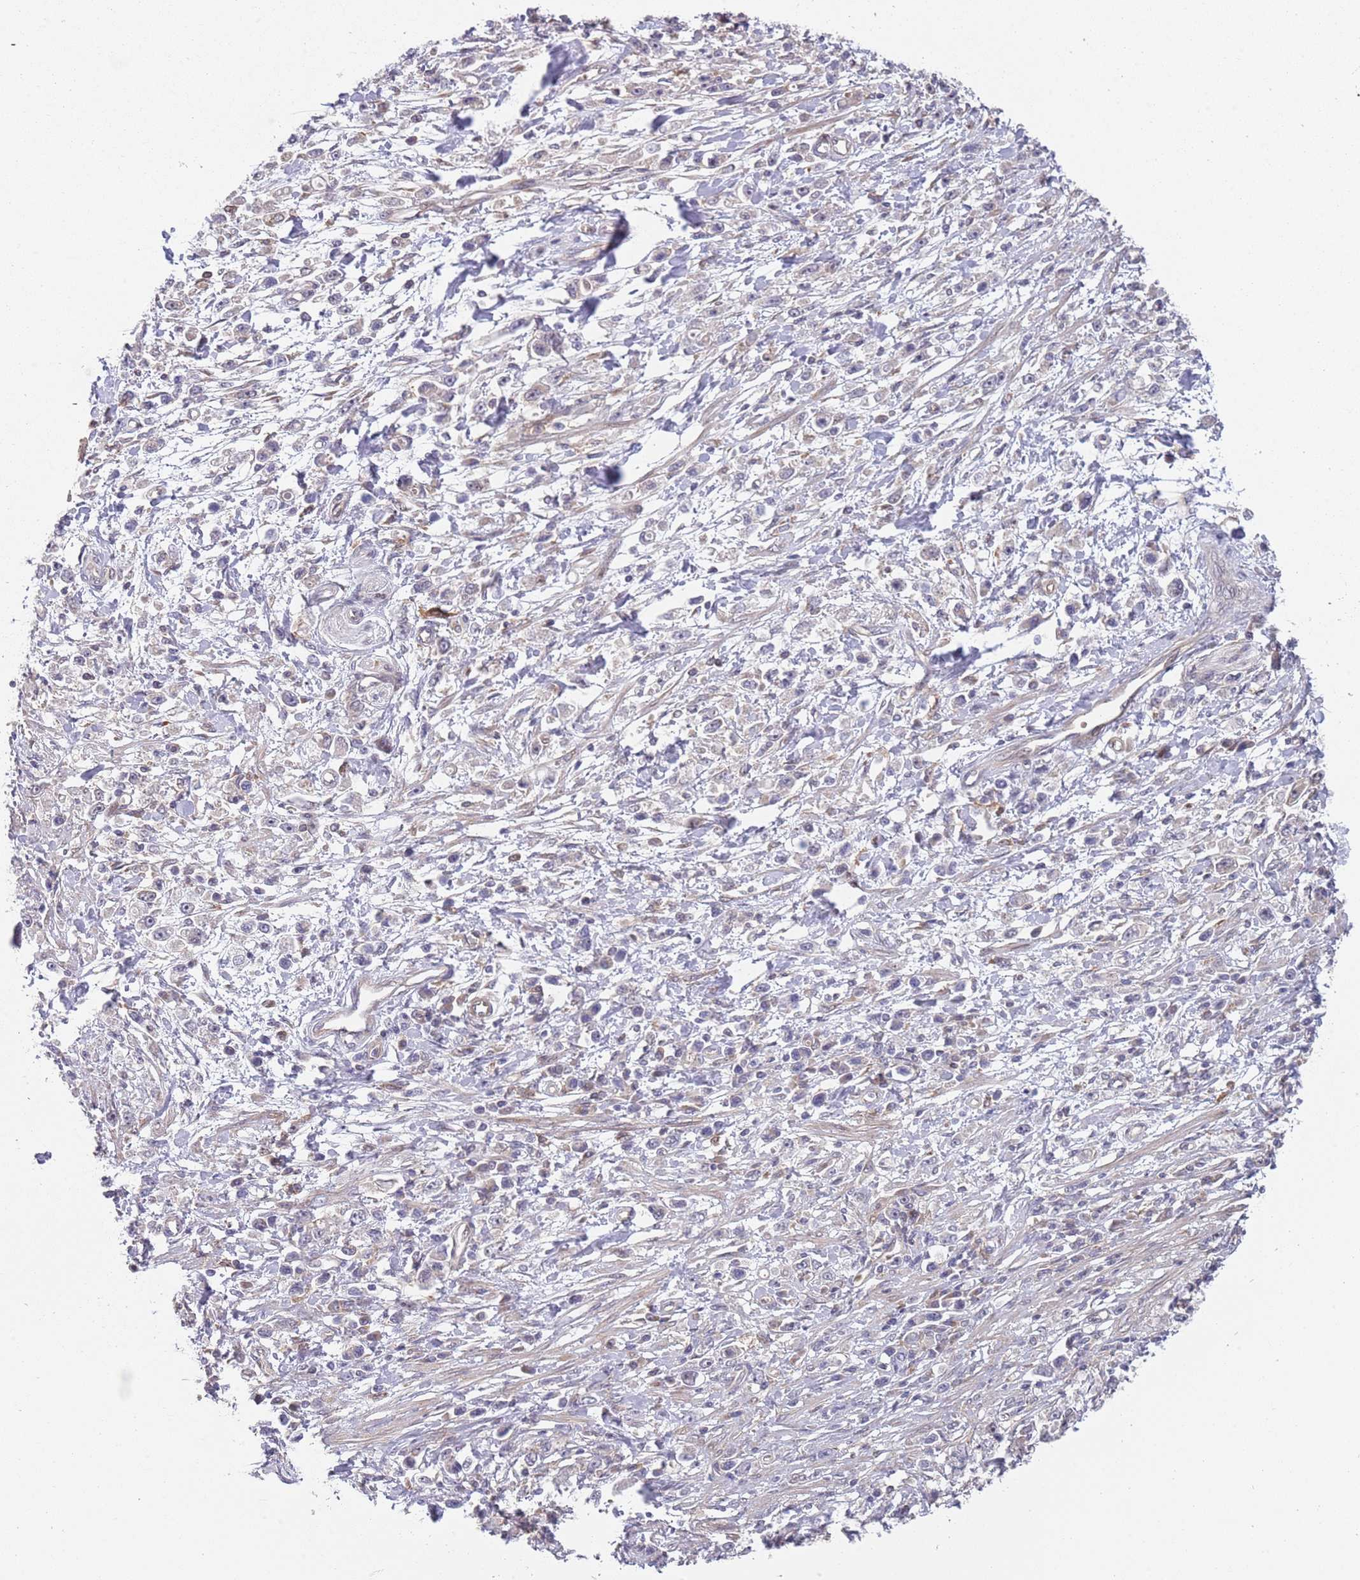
{"staining": {"intensity": "negative", "quantity": "none", "location": "none"}, "tissue": "stomach cancer", "cell_type": "Tumor cells", "image_type": "cancer", "snomed": [{"axis": "morphology", "description": "Adenocarcinoma, NOS"}, {"axis": "topography", "description": "Stomach"}], "caption": "Human stomach cancer (adenocarcinoma) stained for a protein using immunohistochemistry (IHC) displays no expression in tumor cells.", "gene": "GGA1", "patient": {"sex": "female", "age": 59}}